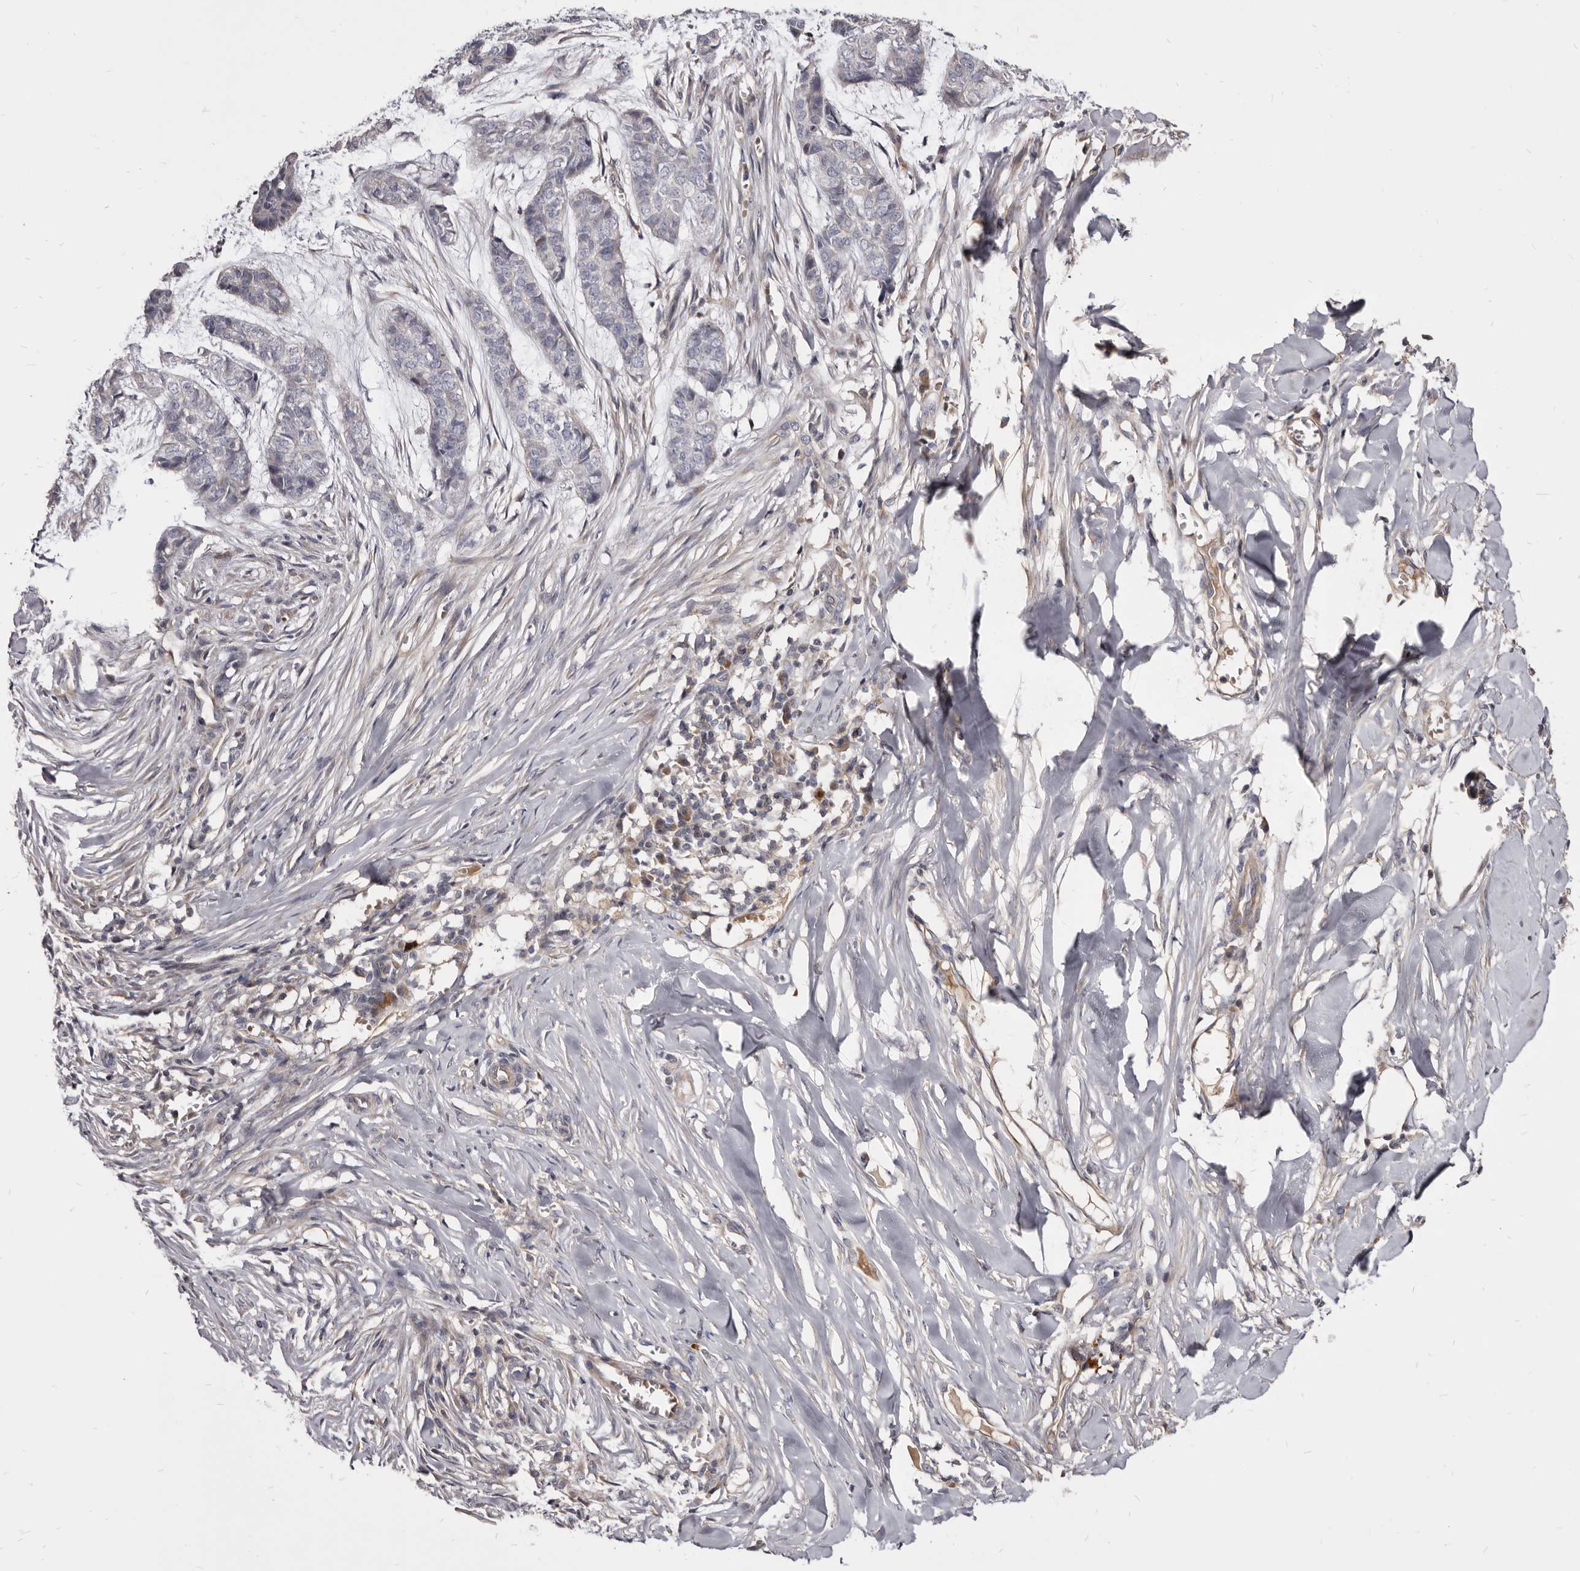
{"staining": {"intensity": "negative", "quantity": "none", "location": "none"}, "tissue": "skin cancer", "cell_type": "Tumor cells", "image_type": "cancer", "snomed": [{"axis": "morphology", "description": "Basal cell carcinoma"}, {"axis": "topography", "description": "Skin"}], "caption": "IHC photomicrograph of neoplastic tissue: human skin cancer (basal cell carcinoma) stained with DAB displays no significant protein positivity in tumor cells. Brightfield microscopy of immunohistochemistry (IHC) stained with DAB (brown) and hematoxylin (blue), captured at high magnification.", "gene": "FAS", "patient": {"sex": "female", "age": 64}}